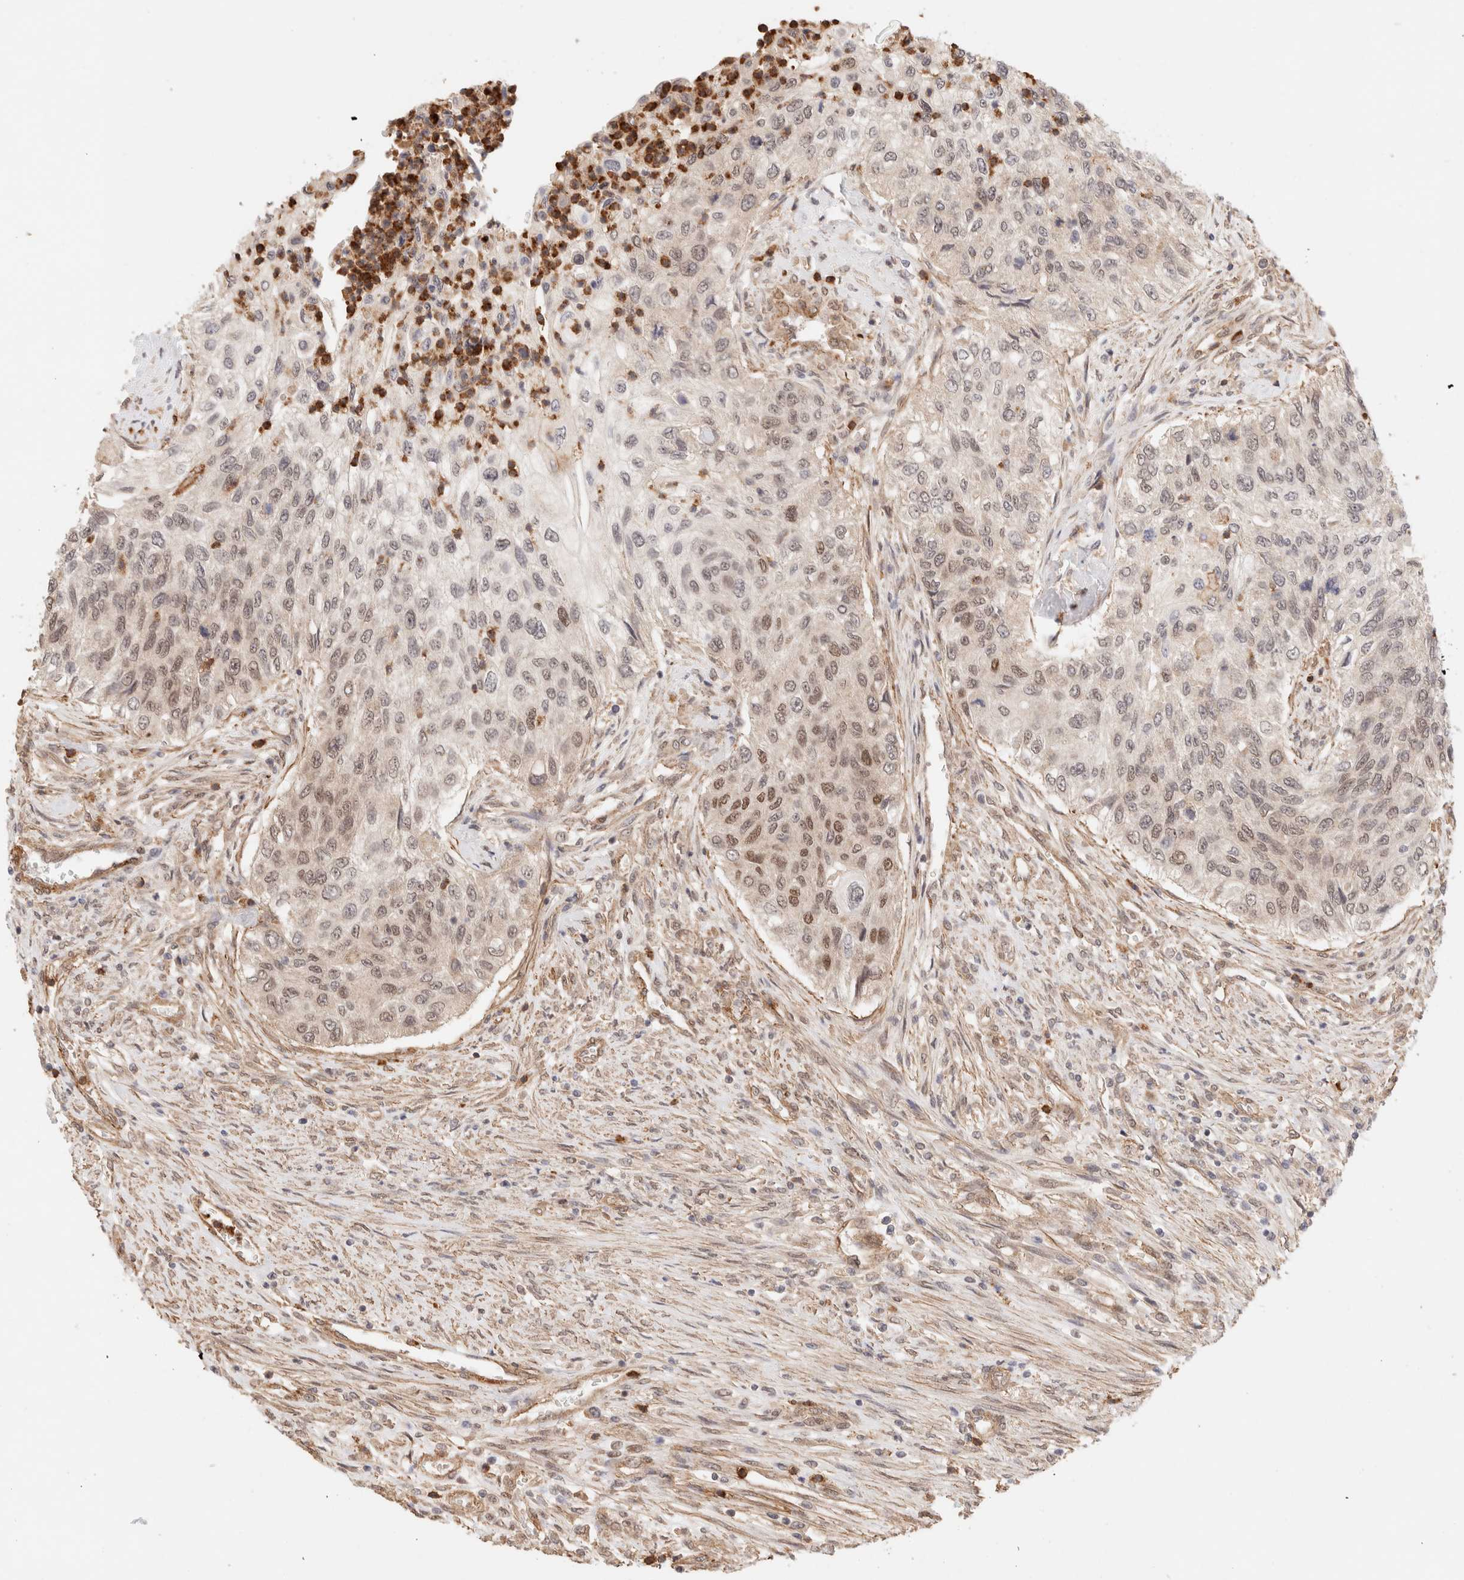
{"staining": {"intensity": "moderate", "quantity": "<25%", "location": "nuclear"}, "tissue": "urothelial cancer", "cell_type": "Tumor cells", "image_type": "cancer", "snomed": [{"axis": "morphology", "description": "Urothelial carcinoma, High grade"}, {"axis": "topography", "description": "Urinary bladder"}], "caption": "Tumor cells display low levels of moderate nuclear expression in approximately <25% of cells in human urothelial cancer.", "gene": "BRPF3", "patient": {"sex": "female", "age": 60}}